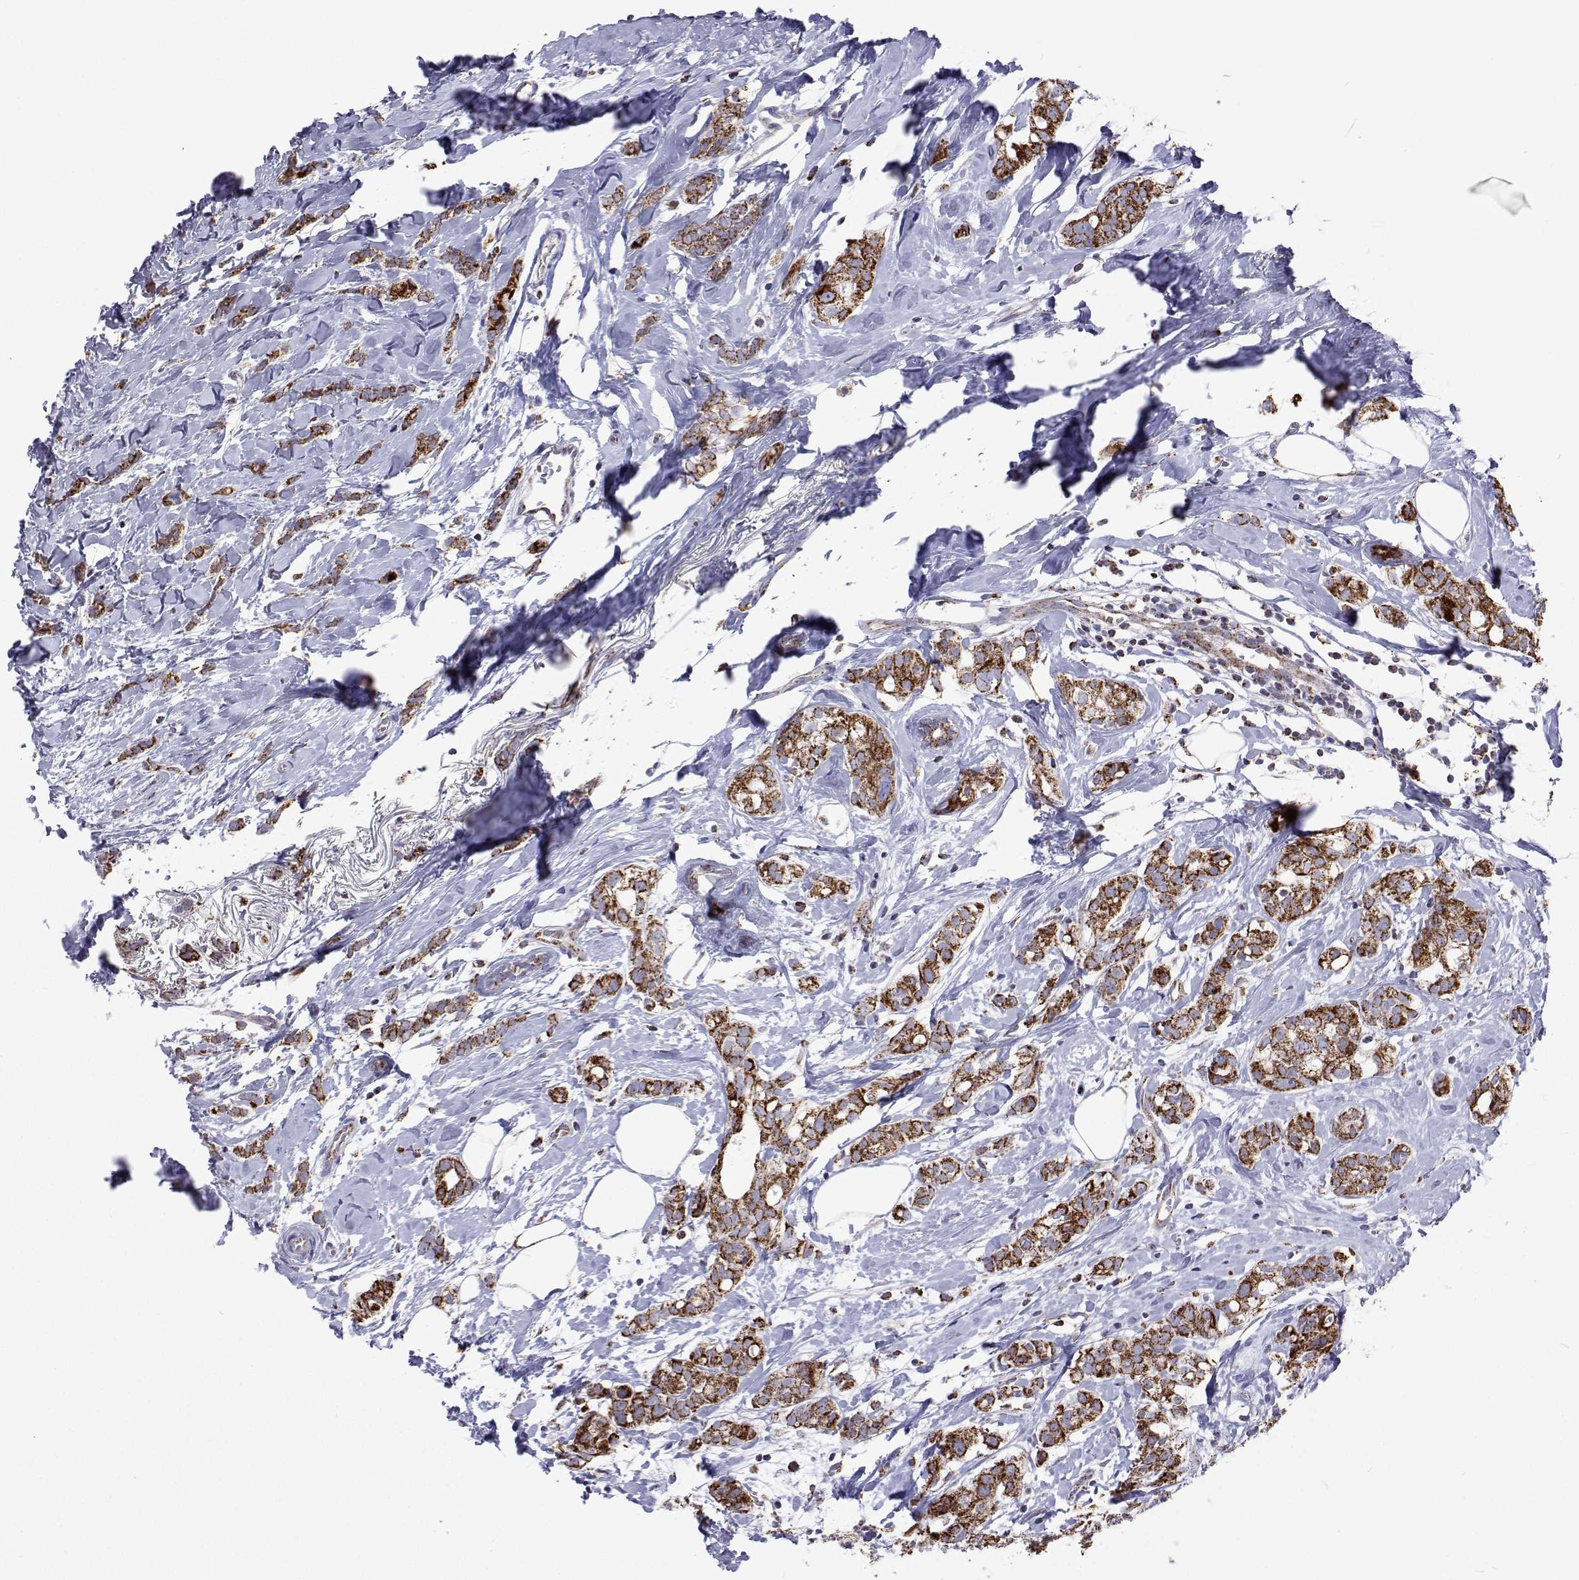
{"staining": {"intensity": "strong", "quantity": ">75%", "location": "cytoplasmic/membranous"}, "tissue": "breast cancer", "cell_type": "Tumor cells", "image_type": "cancer", "snomed": [{"axis": "morphology", "description": "Duct carcinoma"}, {"axis": "topography", "description": "Breast"}], "caption": "An image of human breast cancer (invasive ductal carcinoma) stained for a protein reveals strong cytoplasmic/membranous brown staining in tumor cells.", "gene": "MCCC2", "patient": {"sex": "female", "age": 40}}